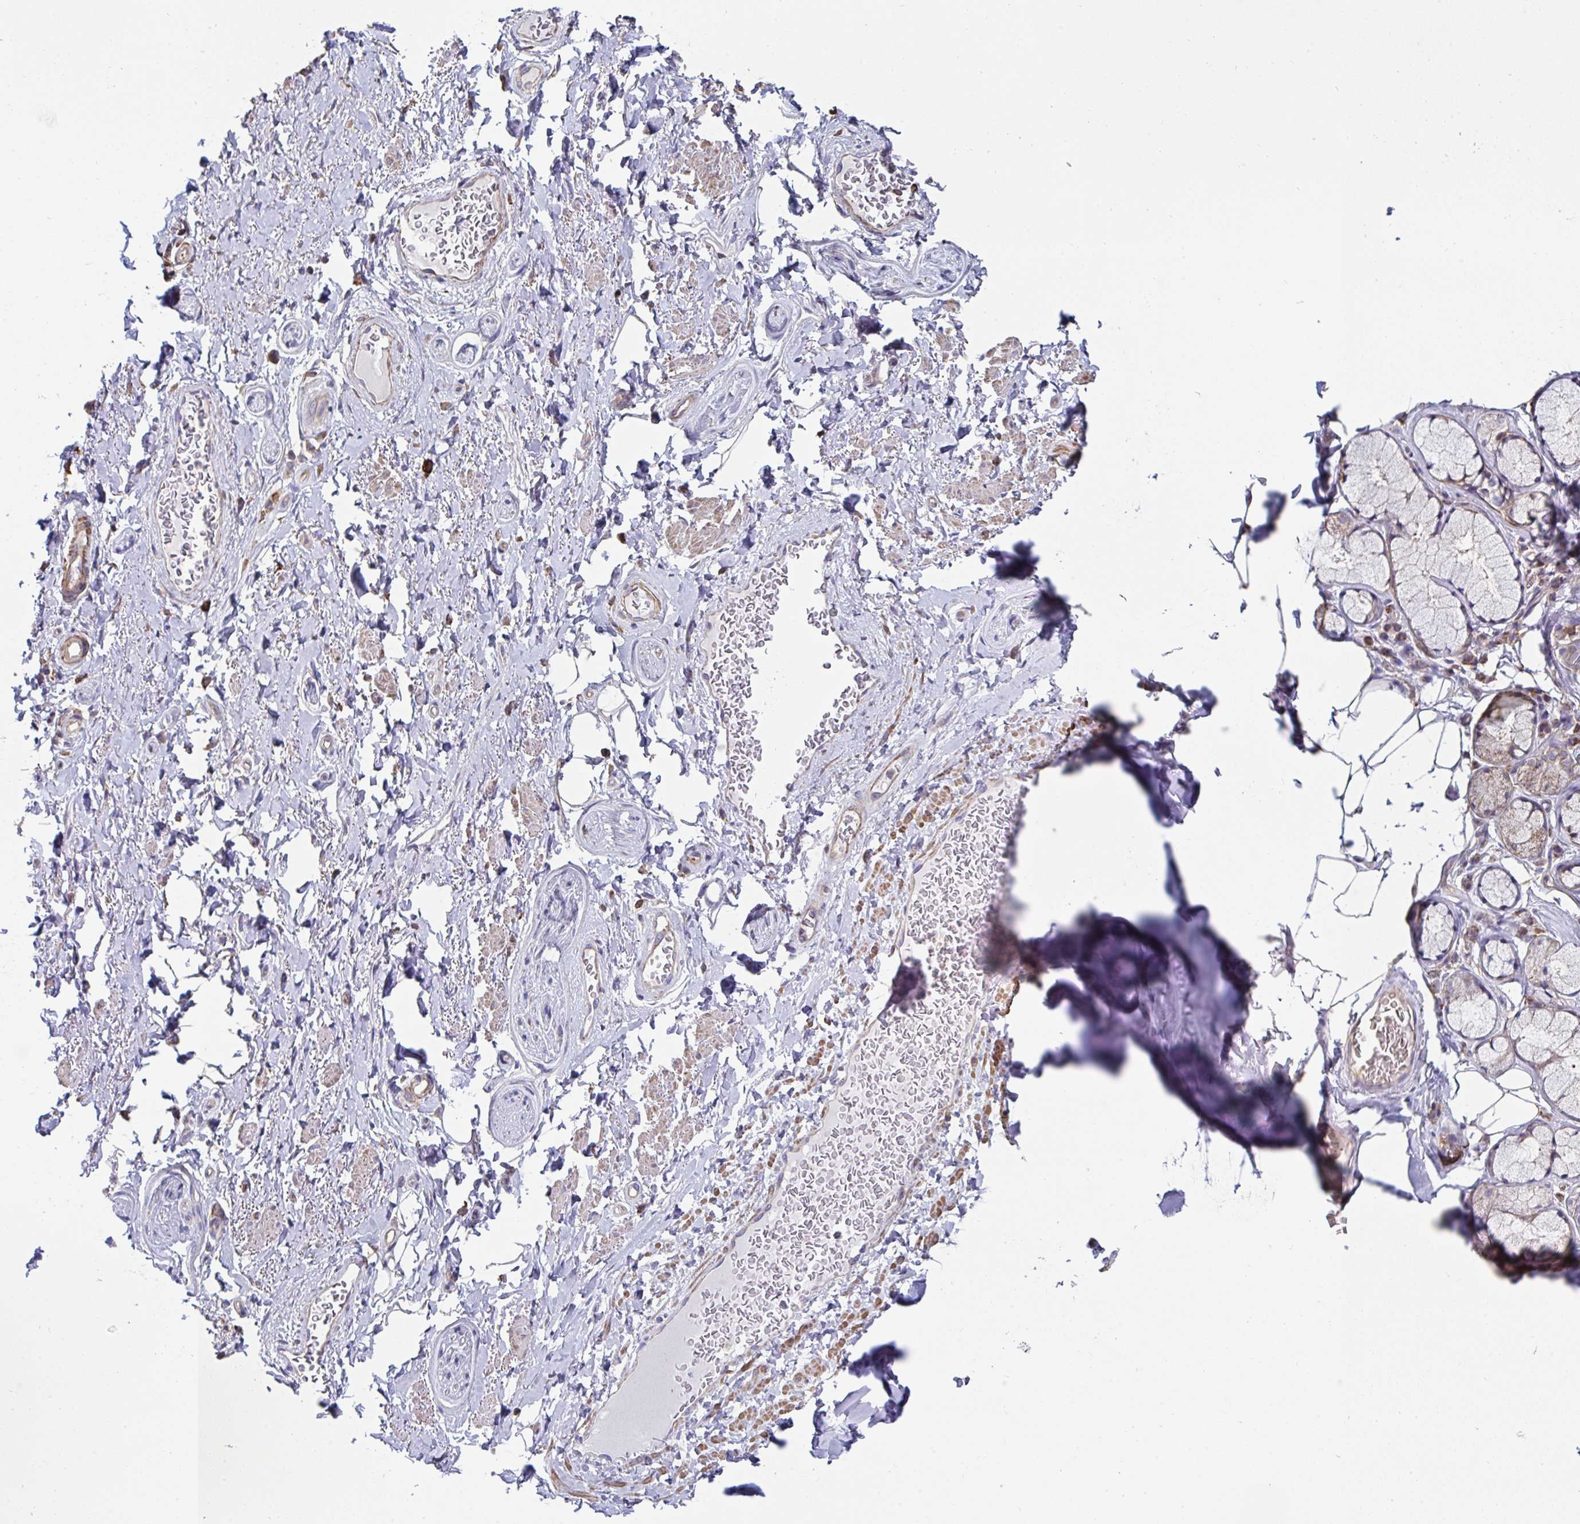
{"staining": {"intensity": "negative", "quantity": "none", "location": "none"}, "tissue": "adipose tissue", "cell_type": "Adipocytes", "image_type": "normal", "snomed": [{"axis": "morphology", "description": "Normal tissue, NOS"}, {"axis": "topography", "description": "Peripheral nerve tissue"}], "caption": "Human adipose tissue stained for a protein using IHC reveals no expression in adipocytes.", "gene": "DZANK1", "patient": {"sex": "male", "age": 51}}